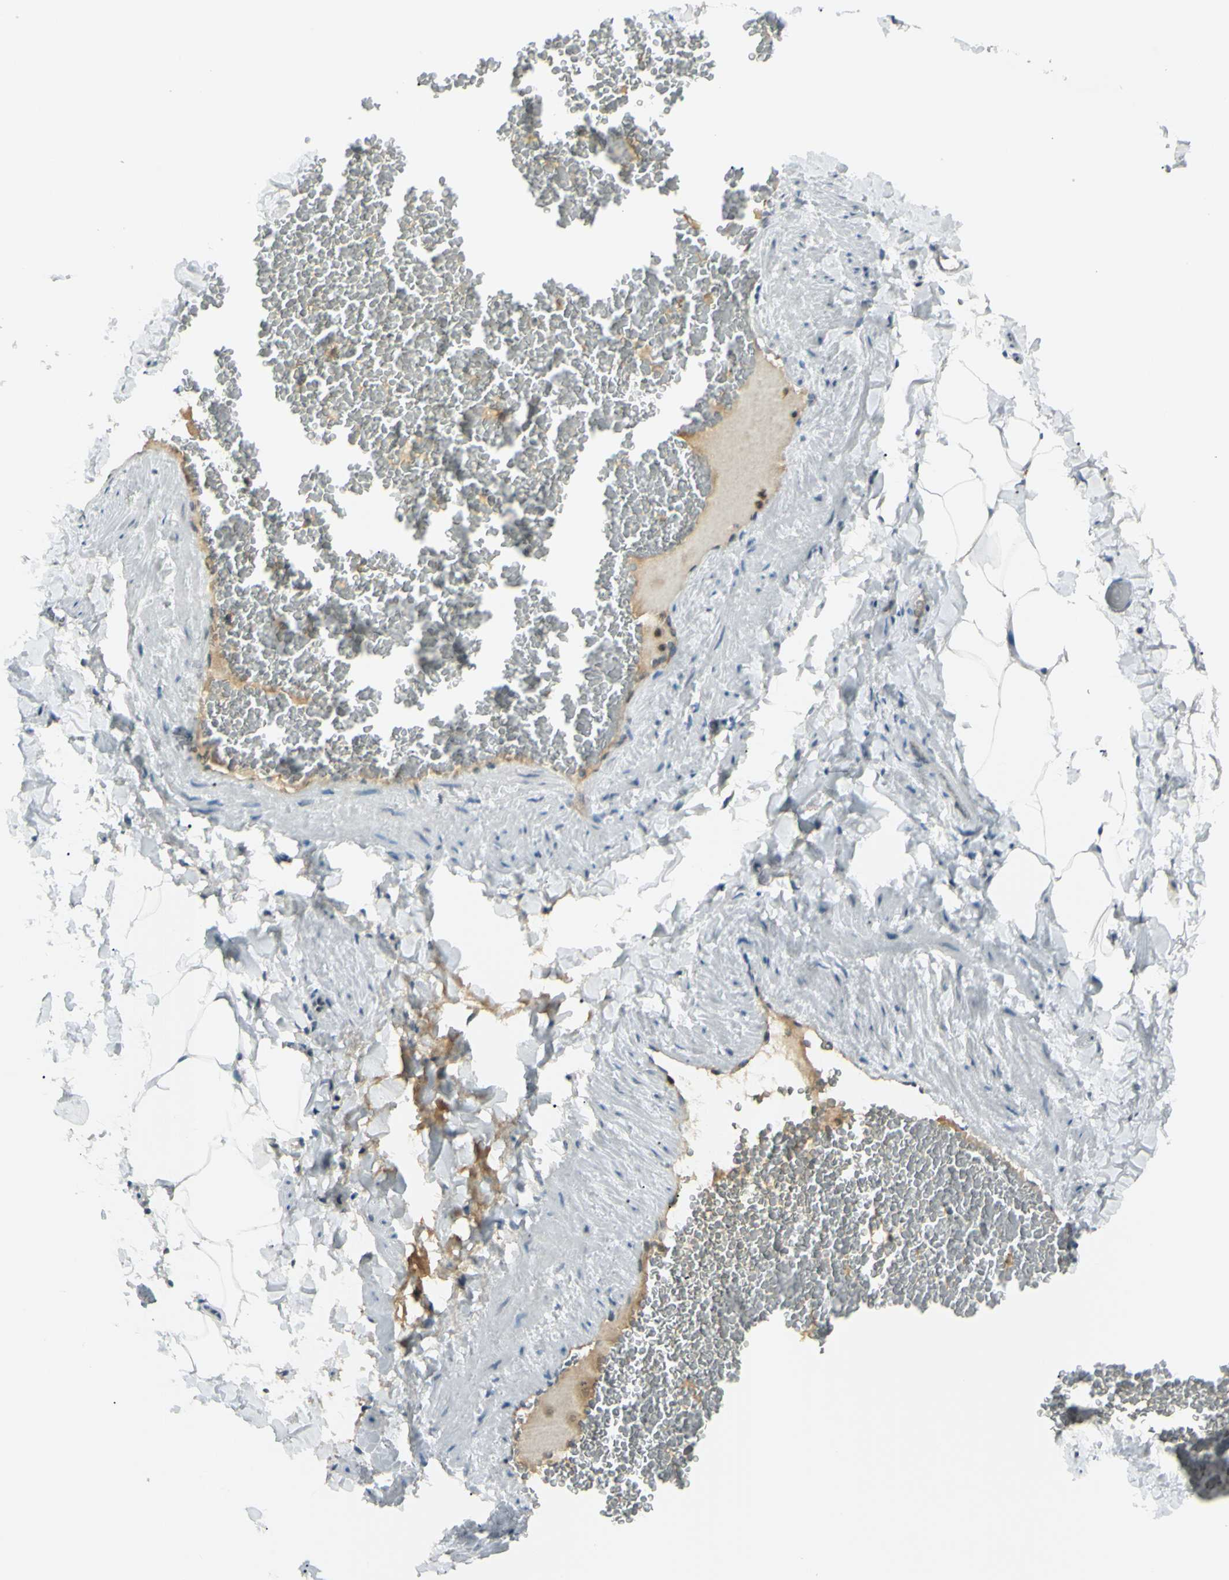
{"staining": {"intensity": "negative", "quantity": "none", "location": "none"}, "tissue": "adipose tissue", "cell_type": "Adipocytes", "image_type": "normal", "snomed": [{"axis": "morphology", "description": "Normal tissue, NOS"}, {"axis": "topography", "description": "Vascular tissue"}], "caption": "Immunohistochemistry histopathology image of normal adipose tissue stained for a protein (brown), which exhibits no staining in adipocytes.", "gene": "C1orf159", "patient": {"sex": "male", "age": 41}}